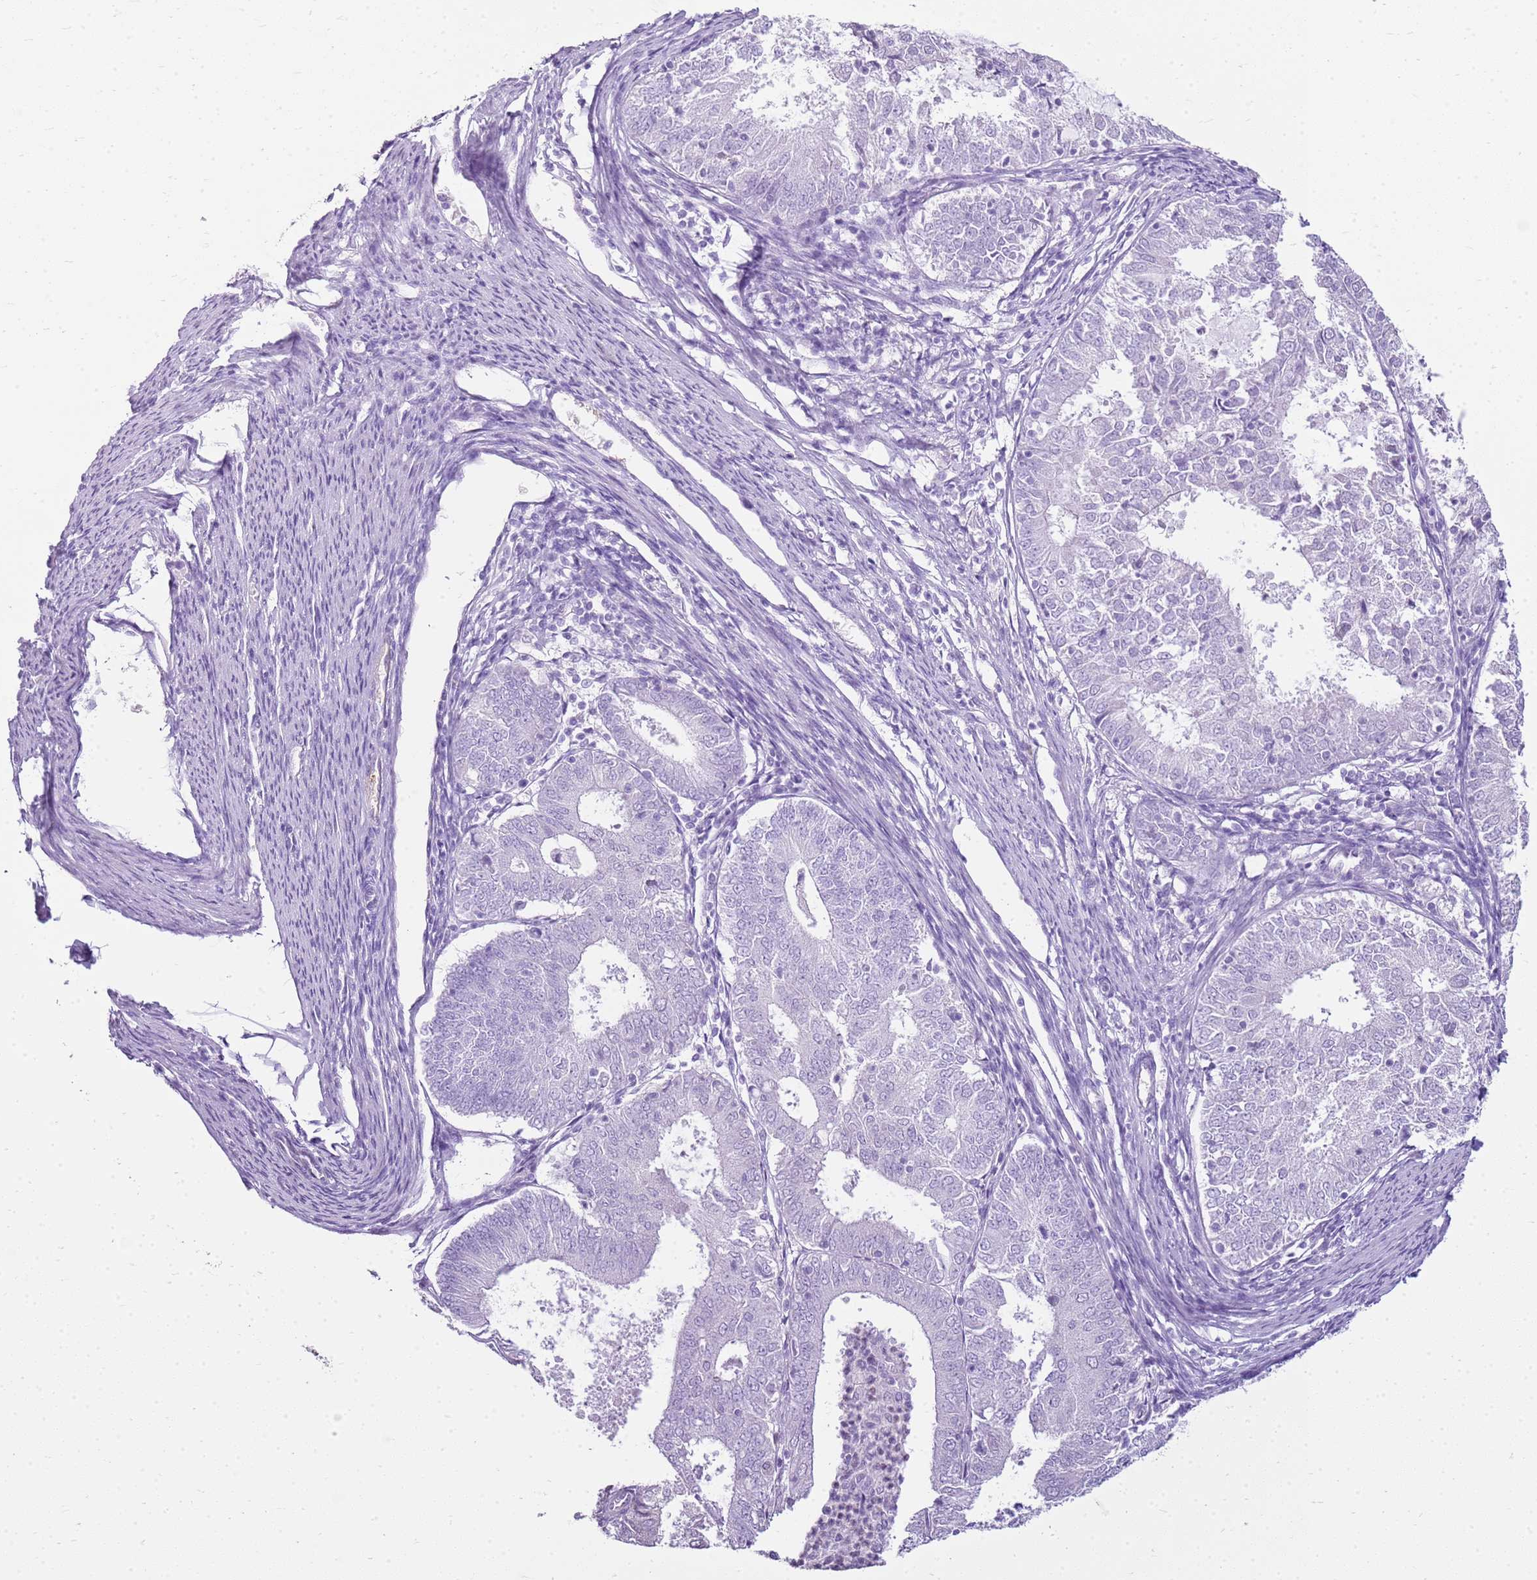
{"staining": {"intensity": "negative", "quantity": "none", "location": "none"}, "tissue": "endometrial cancer", "cell_type": "Tumor cells", "image_type": "cancer", "snomed": [{"axis": "morphology", "description": "Adenocarcinoma, NOS"}, {"axis": "topography", "description": "Endometrium"}], "caption": "A photomicrograph of endometrial cancer (adenocarcinoma) stained for a protein displays no brown staining in tumor cells.", "gene": "SULT1E1", "patient": {"sex": "female", "age": 57}}